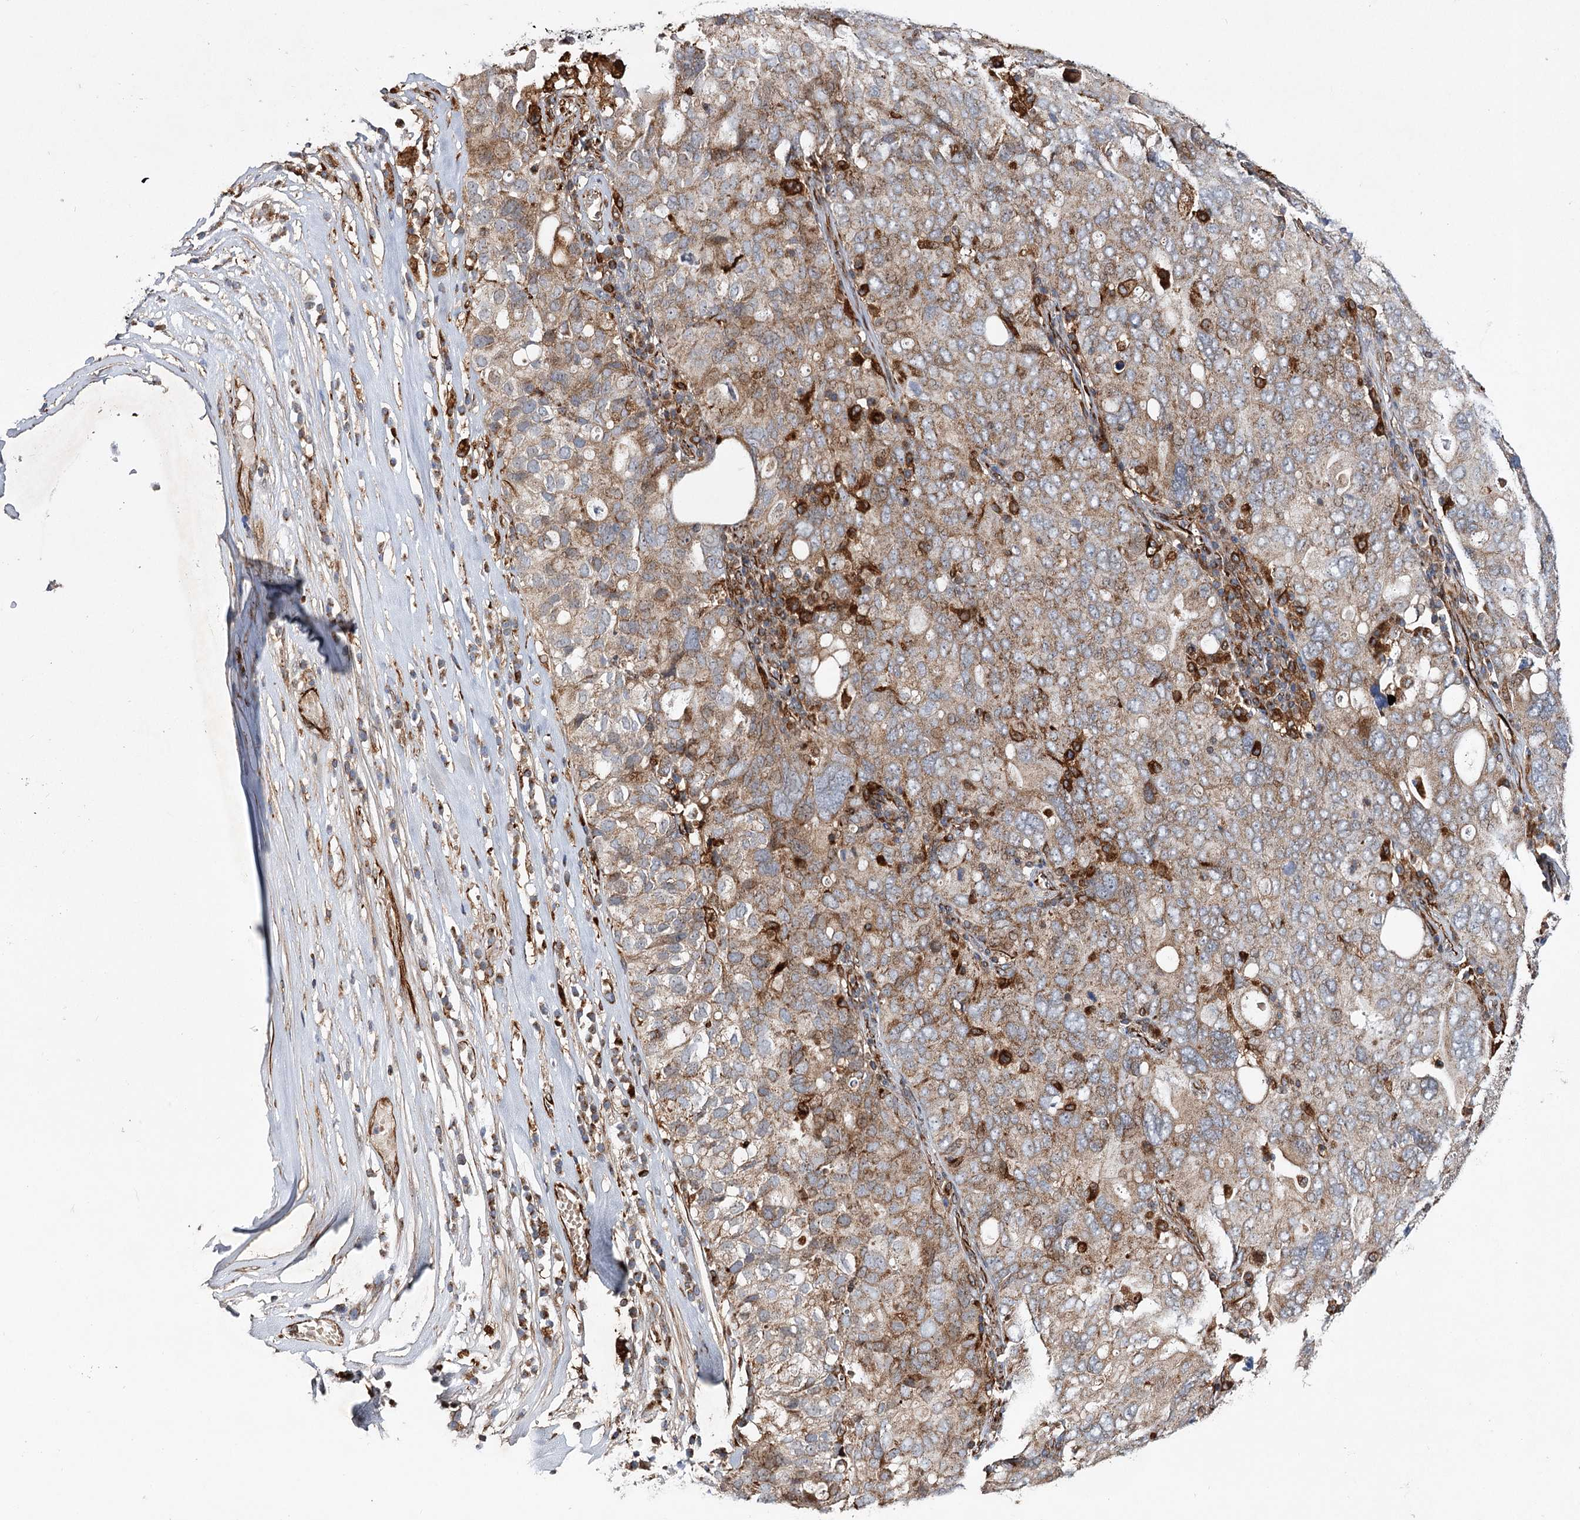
{"staining": {"intensity": "weak", "quantity": ">75%", "location": "cytoplasmic/membranous"}, "tissue": "ovarian cancer", "cell_type": "Tumor cells", "image_type": "cancer", "snomed": [{"axis": "morphology", "description": "Carcinoma, endometroid"}, {"axis": "topography", "description": "Ovary"}], "caption": "A photomicrograph showing weak cytoplasmic/membranous staining in about >75% of tumor cells in ovarian cancer (endometroid carcinoma), as visualized by brown immunohistochemical staining.", "gene": "DPEP2", "patient": {"sex": "female", "age": 62}}